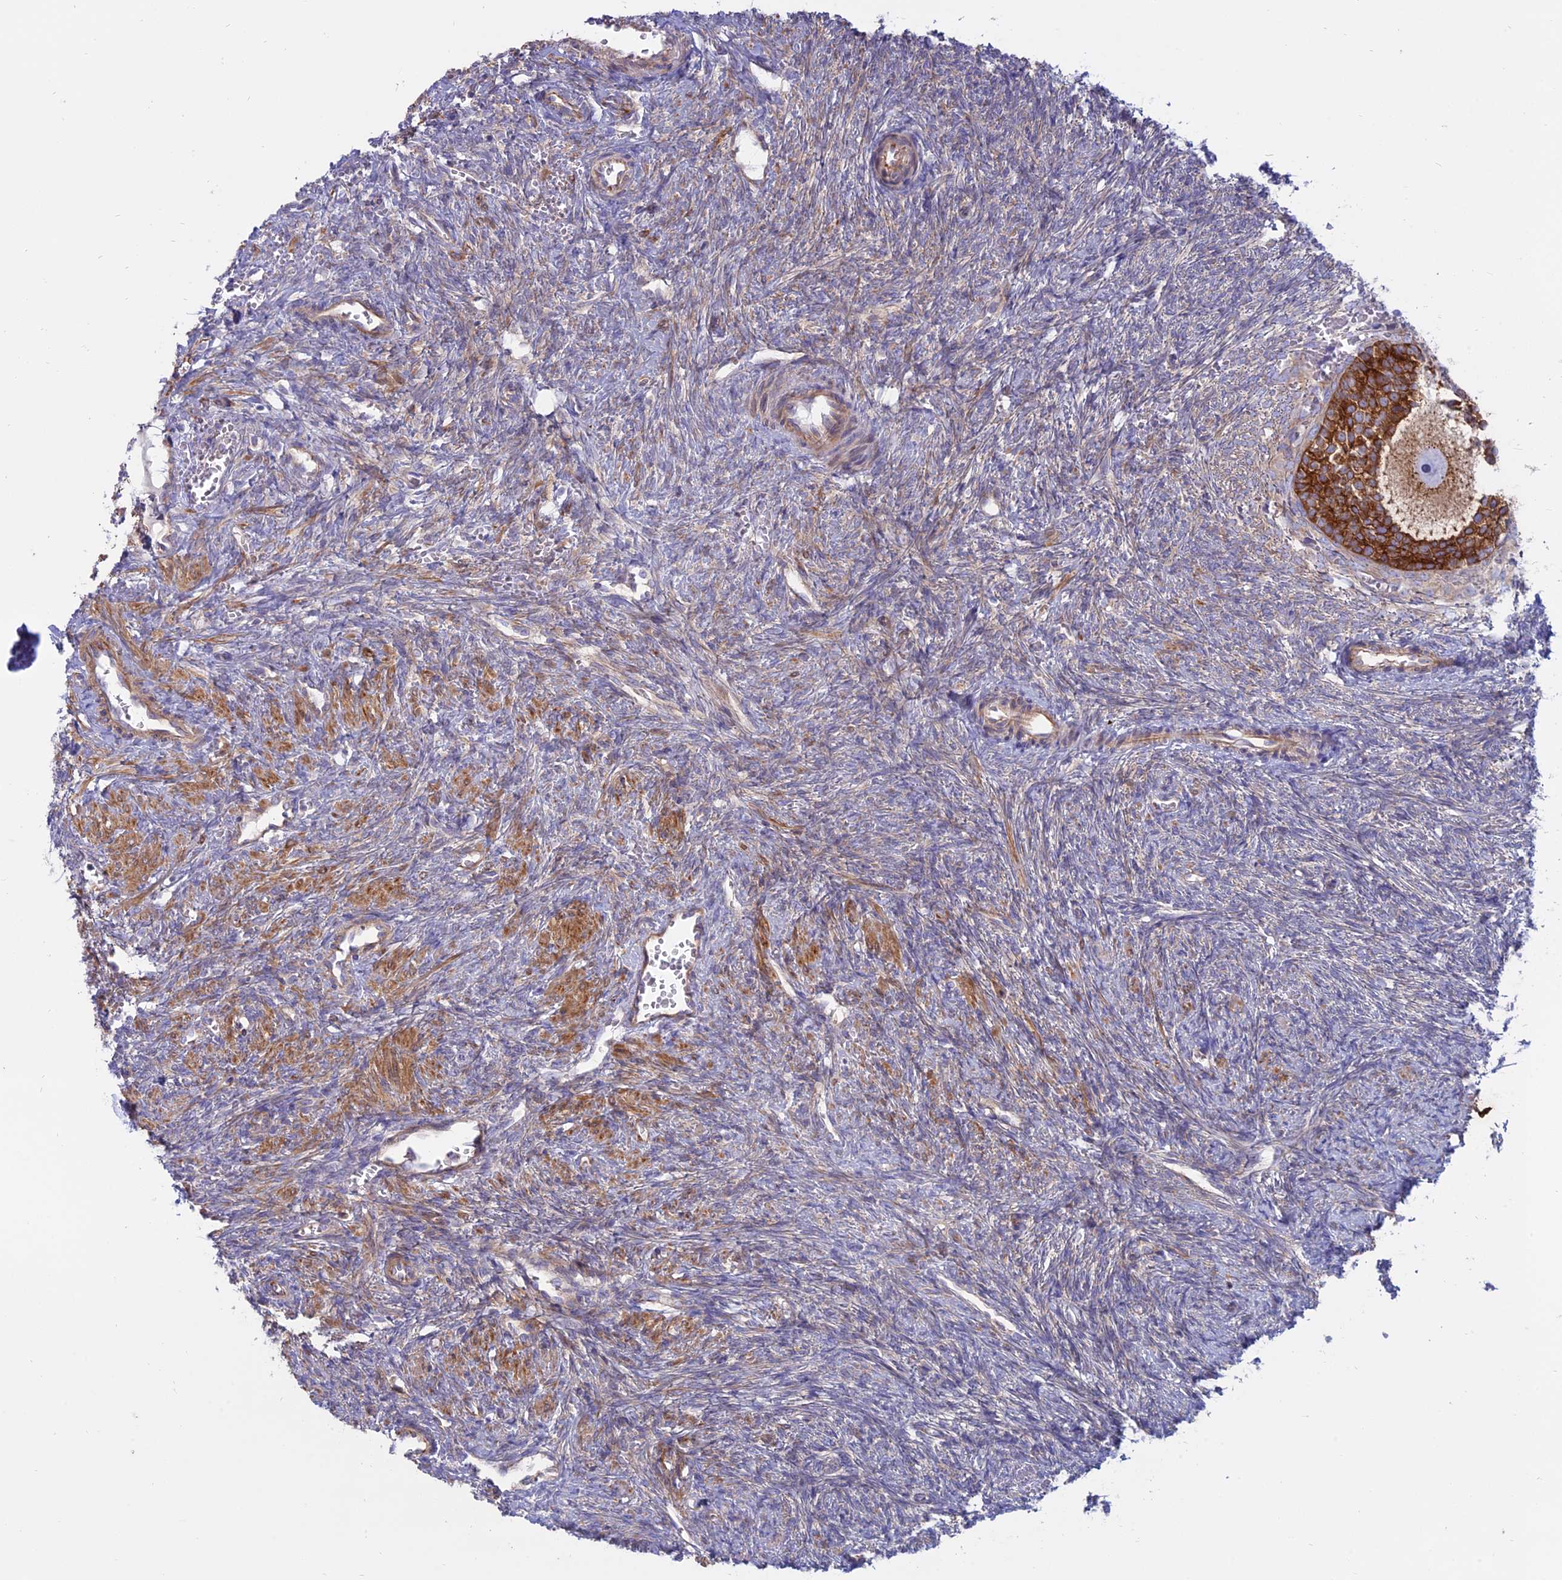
{"staining": {"intensity": "strong", "quantity": ">75%", "location": "cytoplasmic/membranous"}, "tissue": "ovary", "cell_type": "Follicle cells", "image_type": "normal", "snomed": [{"axis": "morphology", "description": "Normal tissue, NOS"}, {"axis": "topography", "description": "Ovary"}], "caption": "DAB (3,3'-diaminobenzidine) immunohistochemical staining of unremarkable human ovary exhibits strong cytoplasmic/membranous protein staining in about >75% of follicle cells.", "gene": "MYO5B", "patient": {"sex": "female", "age": 41}}